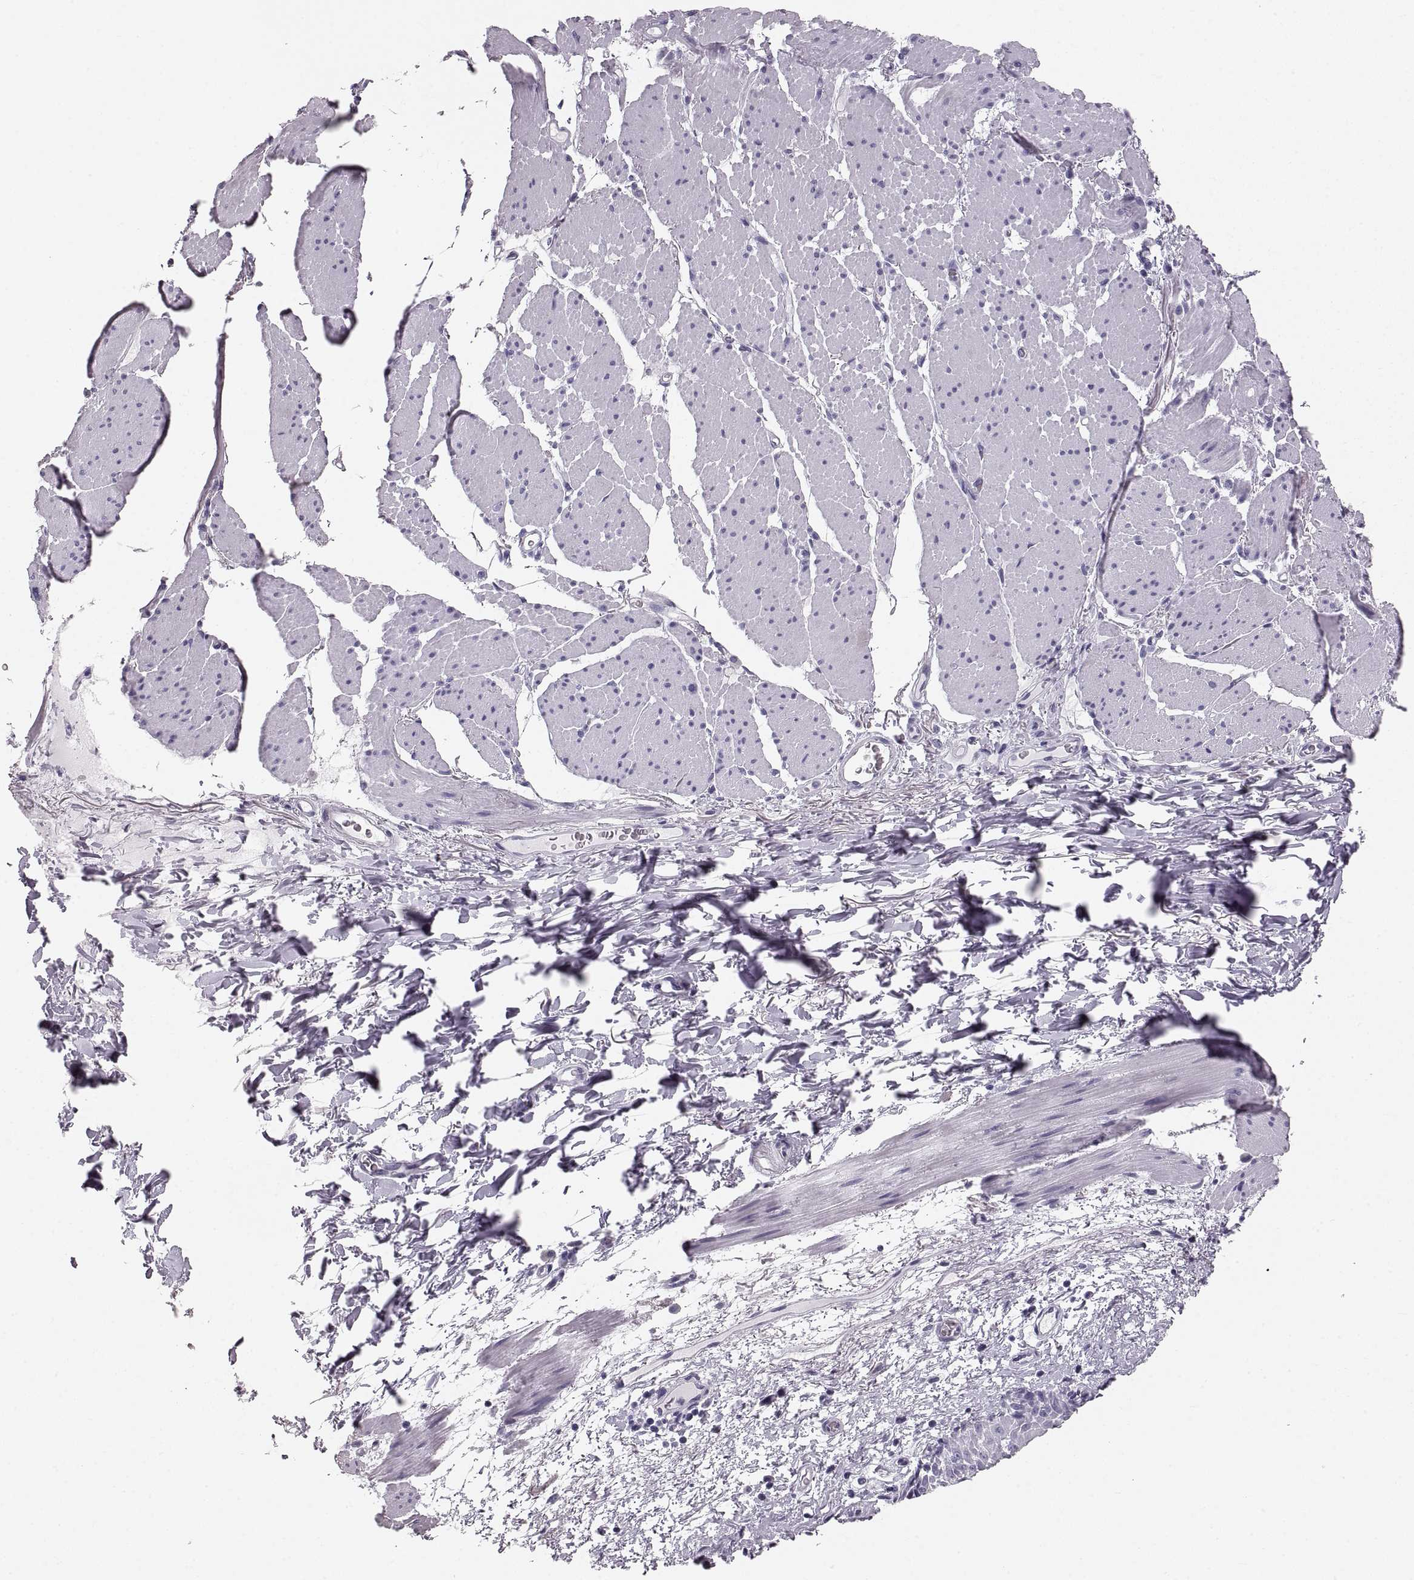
{"staining": {"intensity": "negative", "quantity": "none", "location": "none"}, "tissue": "esophagus", "cell_type": "Squamous epithelial cells", "image_type": "normal", "snomed": [{"axis": "morphology", "description": "Normal tissue, NOS"}, {"axis": "topography", "description": "Esophagus"}], "caption": "The photomicrograph shows no significant staining in squamous epithelial cells of esophagus.", "gene": "CRYAA", "patient": {"sex": "male", "age": 76}}